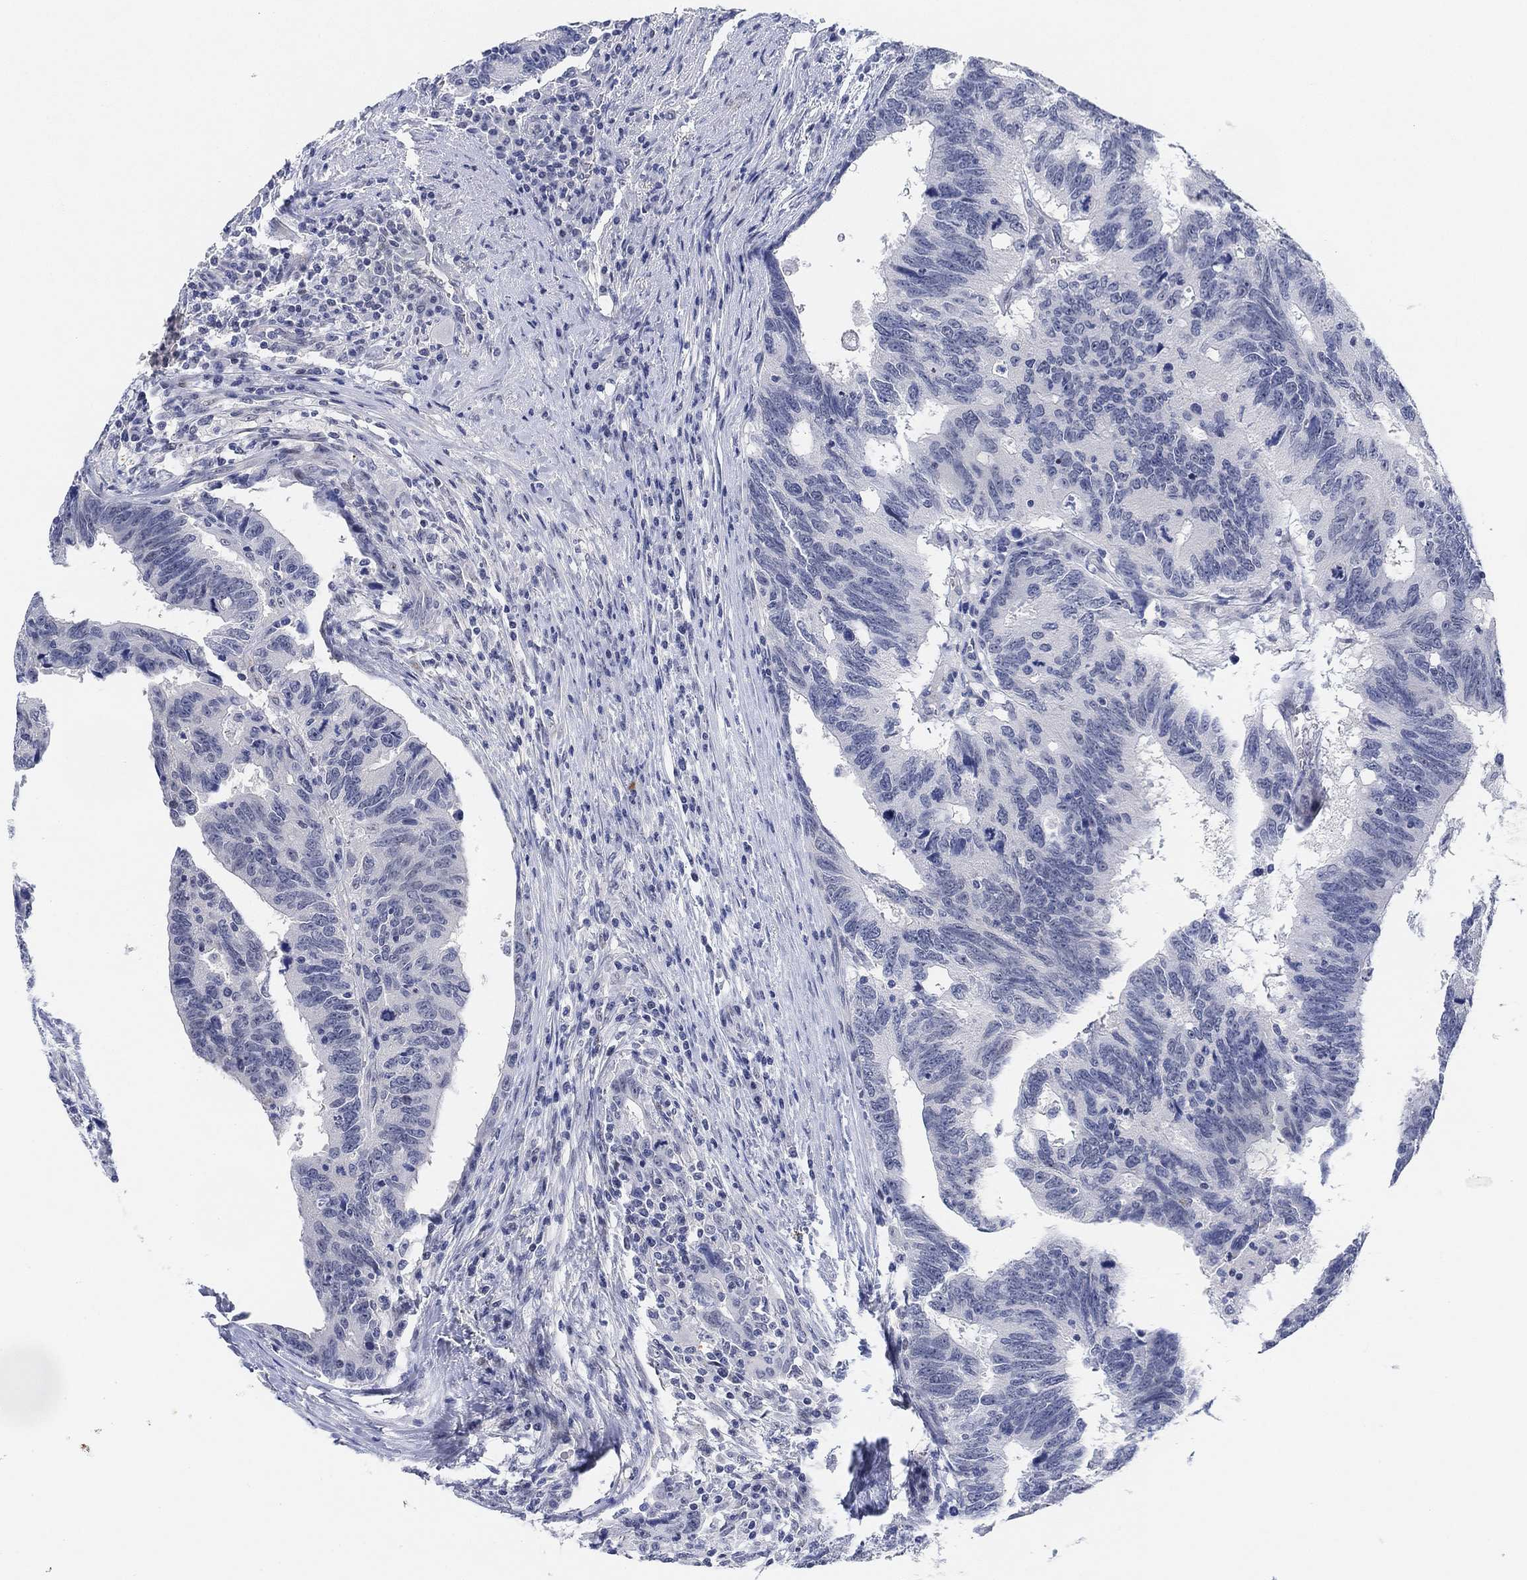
{"staining": {"intensity": "negative", "quantity": "none", "location": "none"}, "tissue": "colorectal cancer", "cell_type": "Tumor cells", "image_type": "cancer", "snomed": [{"axis": "morphology", "description": "Adenocarcinoma, NOS"}, {"axis": "topography", "description": "Colon"}], "caption": "A photomicrograph of human colorectal cancer (adenocarcinoma) is negative for staining in tumor cells.", "gene": "PAX6", "patient": {"sex": "female", "age": 77}}